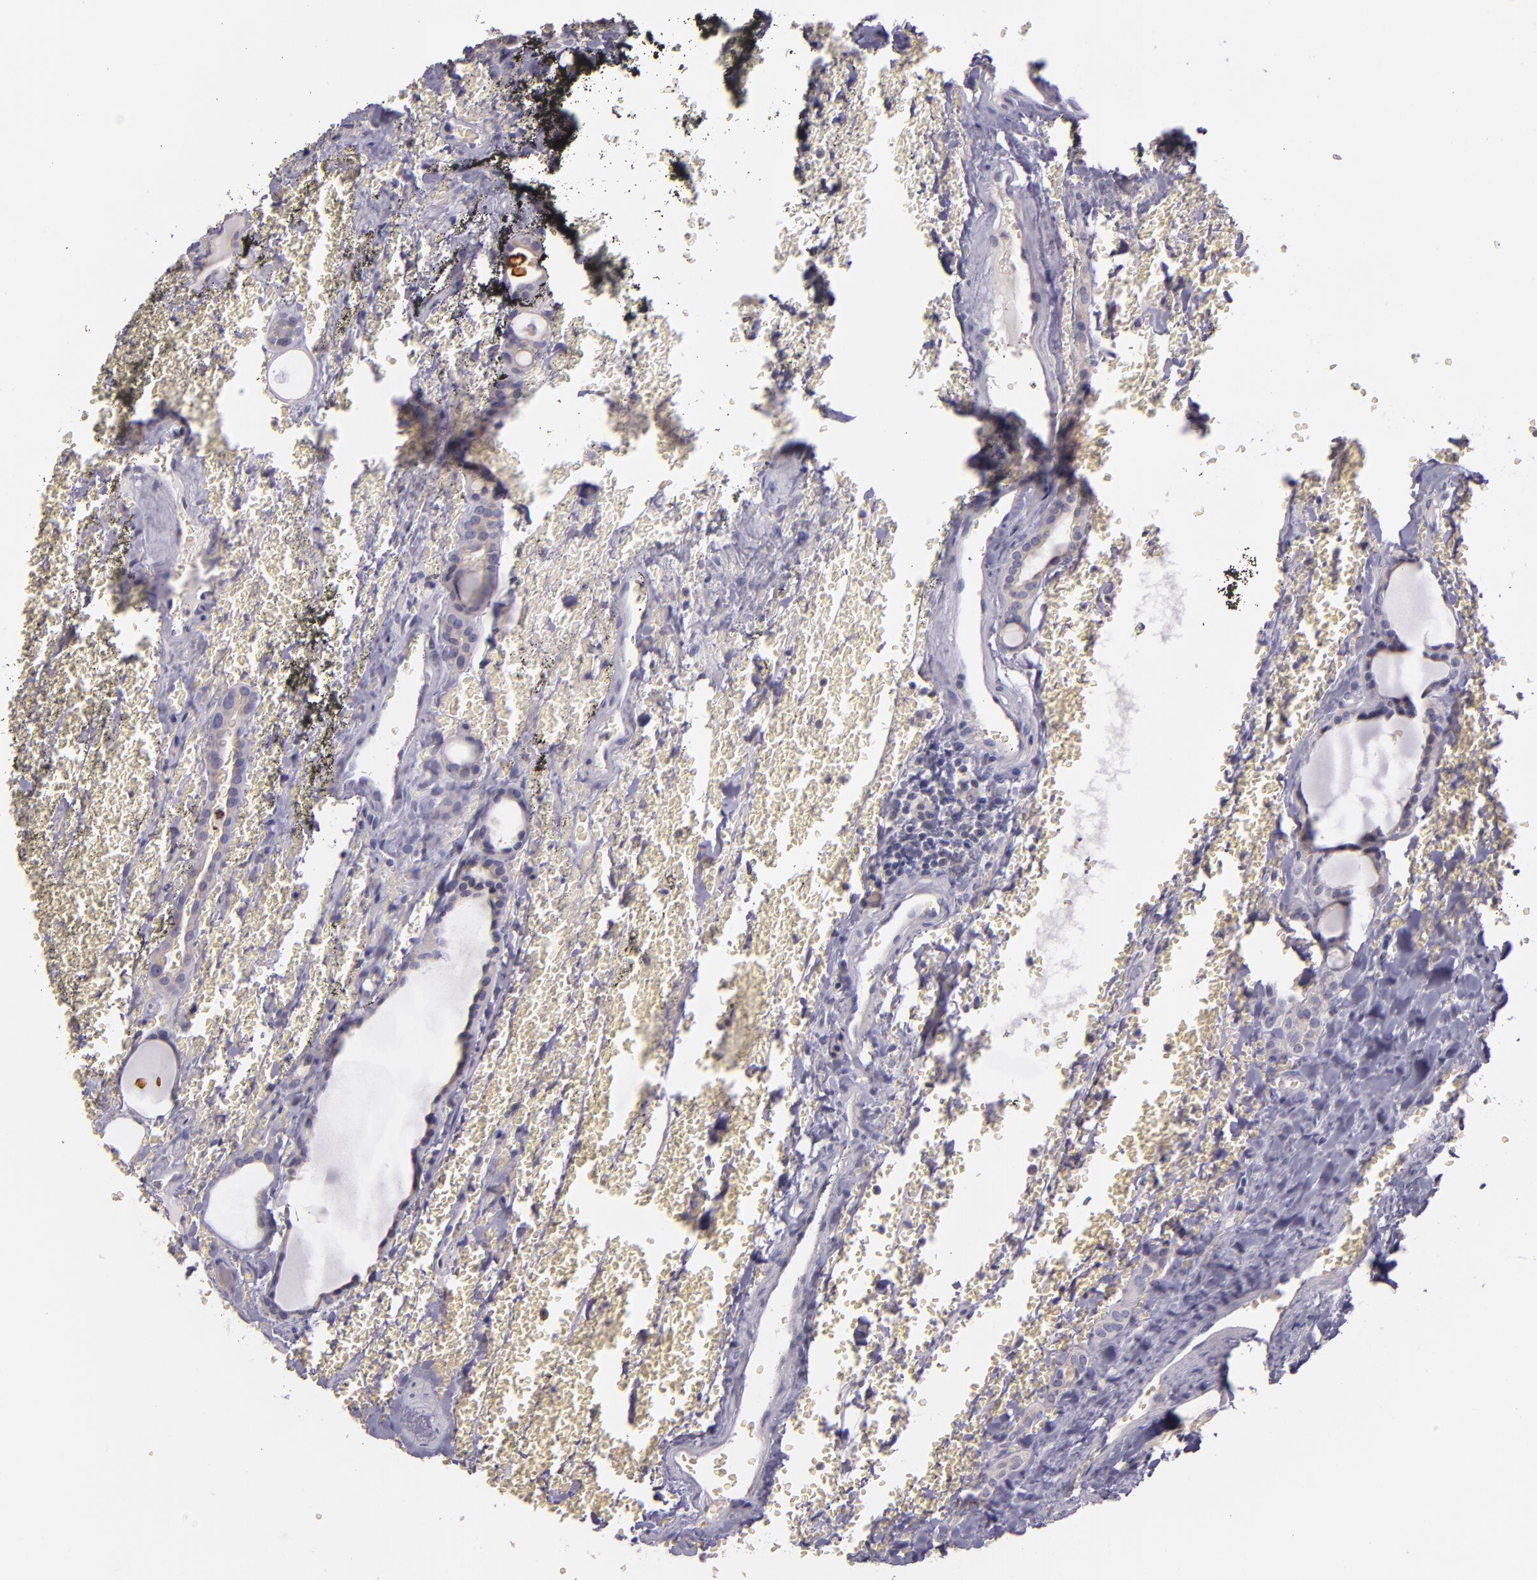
{"staining": {"intensity": "negative", "quantity": "none", "location": "none"}, "tissue": "thyroid cancer", "cell_type": "Tumor cells", "image_type": "cancer", "snomed": [{"axis": "morphology", "description": "Carcinoma, NOS"}, {"axis": "topography", "description": "Thyroid gland"}], "caption": "This is an IHC photomicrograph of human thyroid cancer. There is no expression in tumor cells.", "gene": "RALGAPA1", "patient": {"sex": "male", "age": 76}}